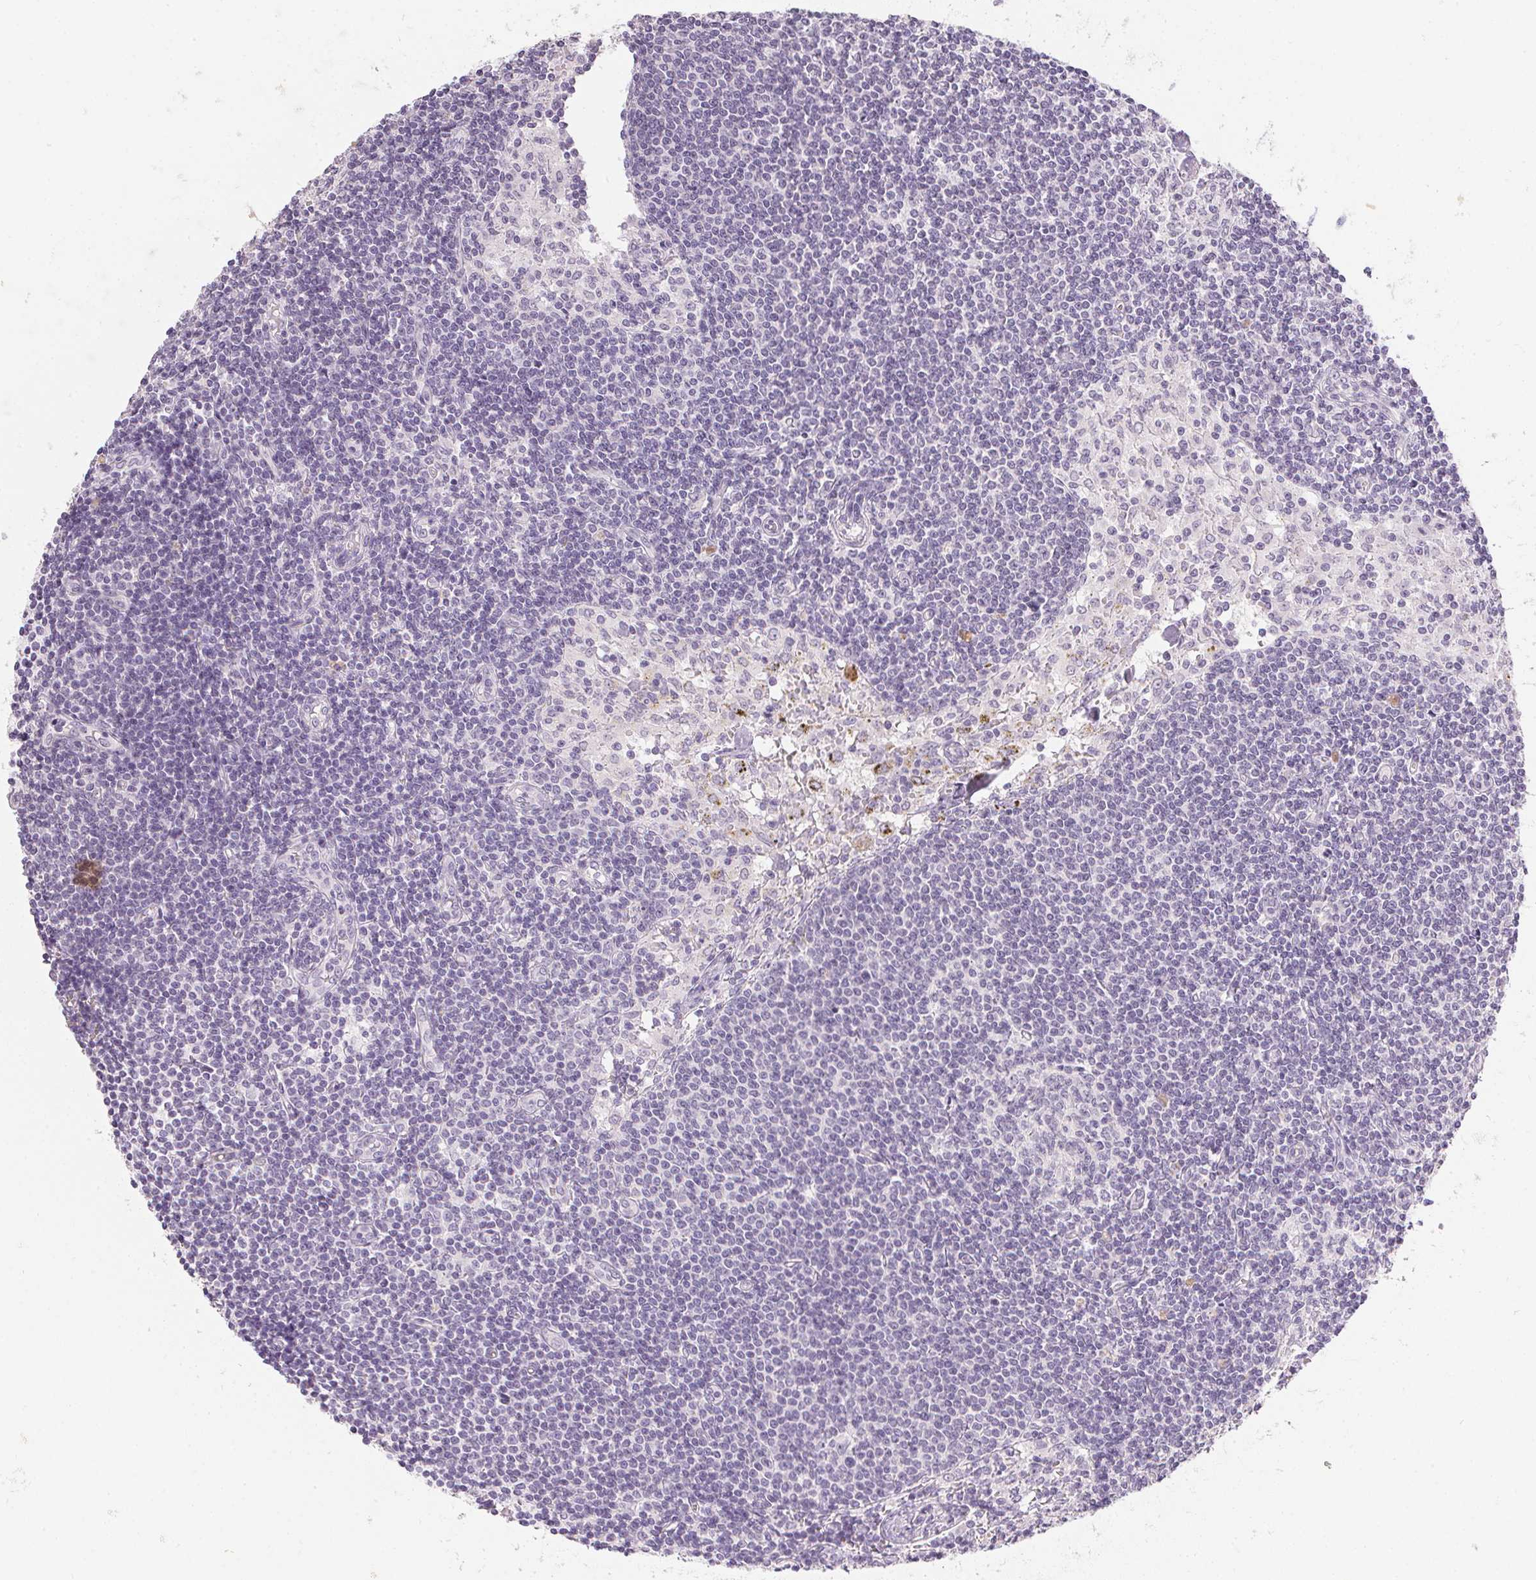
{"staining": {"intensity": "negative", "quantity": "none", "location": "none"}, "tissue": "lymph node", "cell_type": "Germinal center cells", "image_type": "normal", "snomed": [{"axis": "morphology", "description": "Normal tissue, NOS"}, {"axis": "topography", "description": "Lymph node"}], "caption": "A high-resolution image shows immunohistochemistry (IHC) staining of benign lymph node, which exhibits no significant positivity in germinal center cells. The staining is performed using DAB brown chromogen with nuclei counter-stained in using hematoxylin.", "gene": "PPY", "patient": {"sex": "female", "age": 69}}